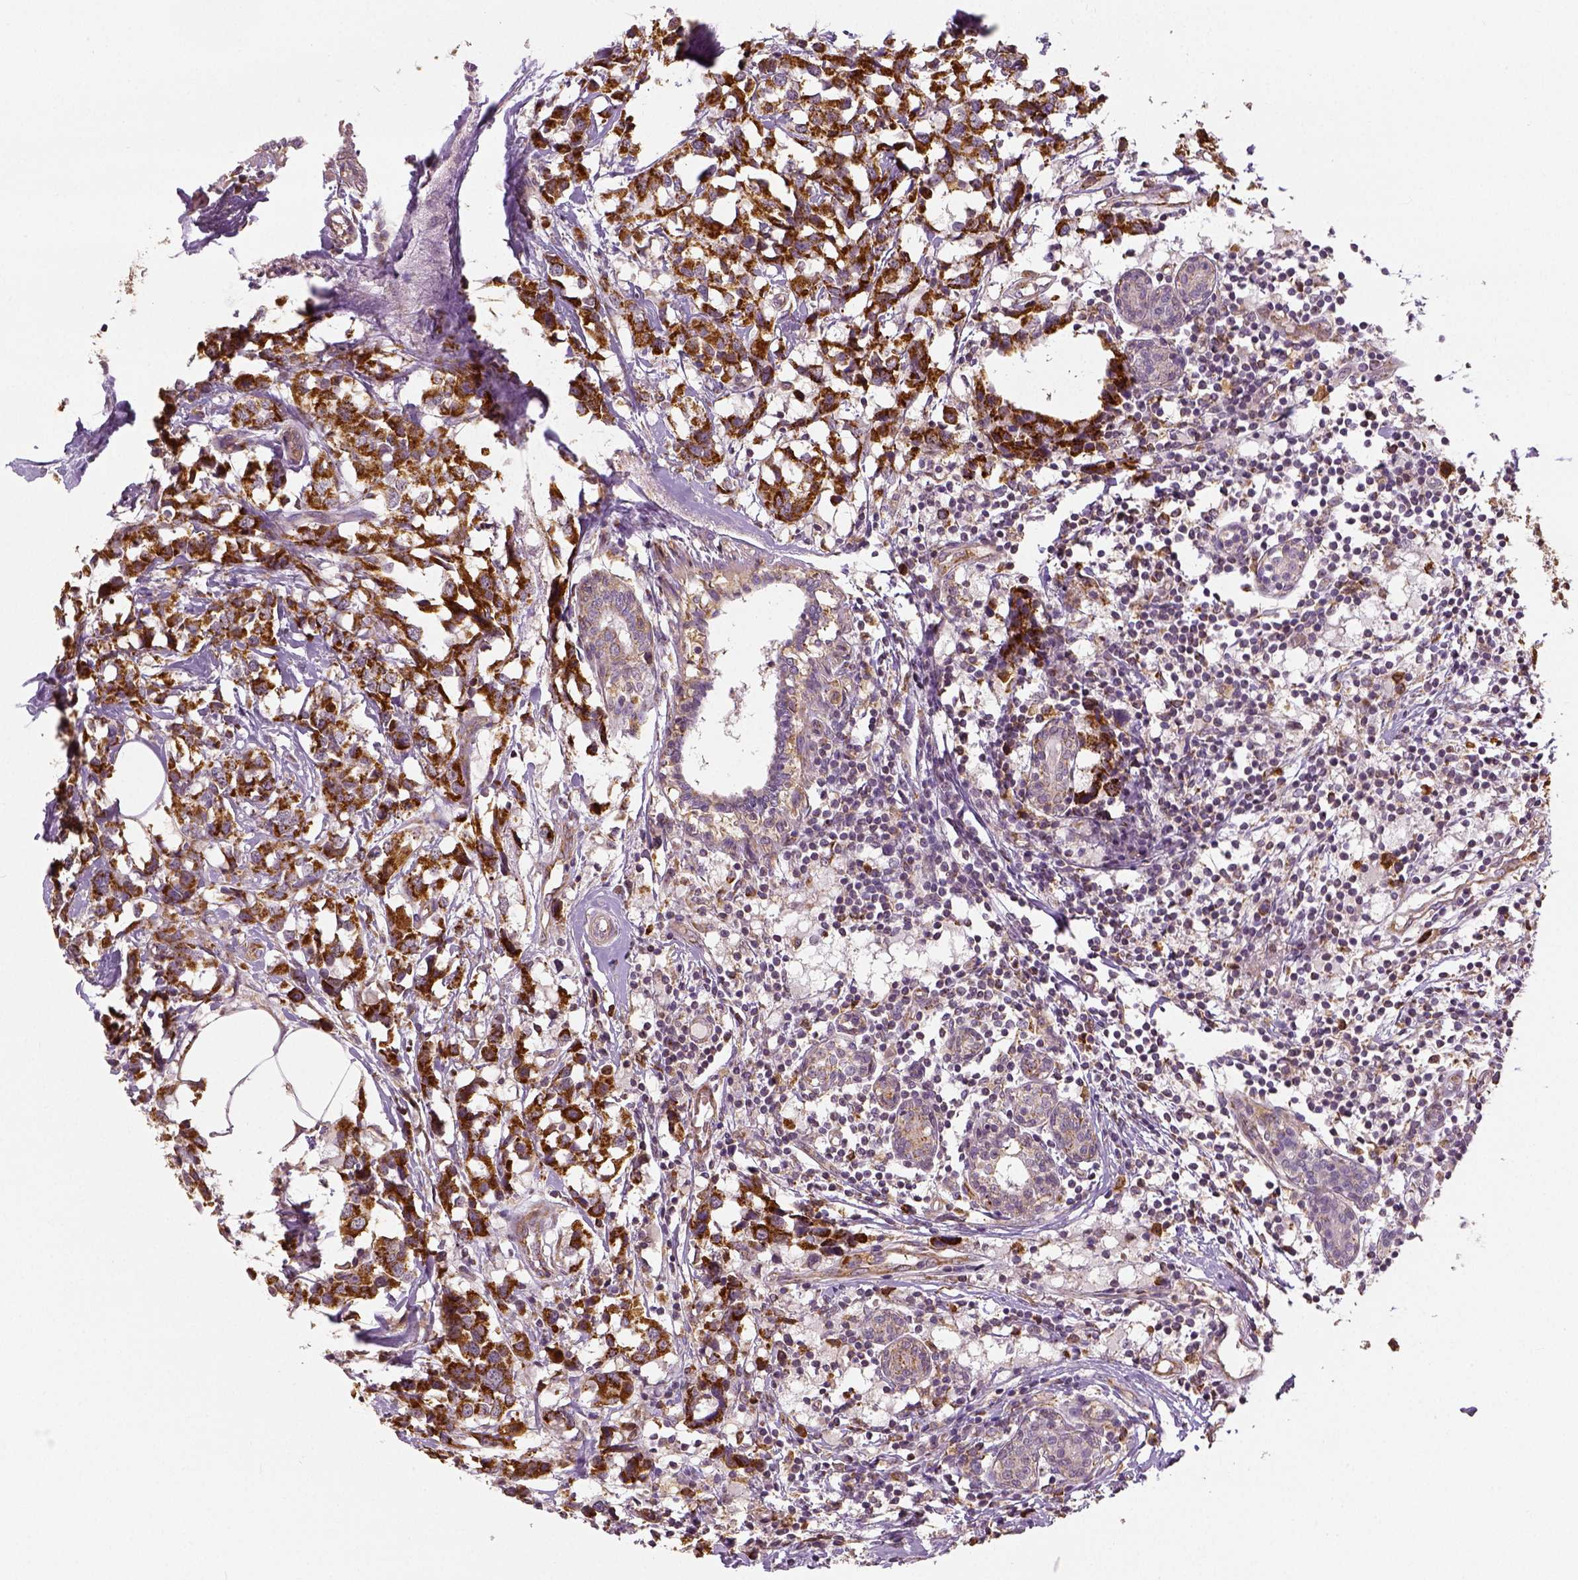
{"staining": {"intensity": "strong", "quantity": ">75%", "location": "cytoplasmic/membranous"}, "tissue": "breast cancer", "cell_type": "Tumor cells", "image_type": "cancer", "snomed": [{"axis": "morphology", "description": "Lobular carcinoma"}, {"axis": "topography", "description": "Breast"}], "caption": "Immunohistochemistry of human breast cancer (lobular carcinoma) exhibits high levels of strong cytoplasmic/membranous positivity in approximately >75% of tumor cells. Using DAB (3,3'-diaminobenzidine) (brown) and hematoxylin (blue) stains, captured at high magnification using brightfield microscopy.", "gene": "PGAM5", "patient": {"sex": "female", "age": 59}}